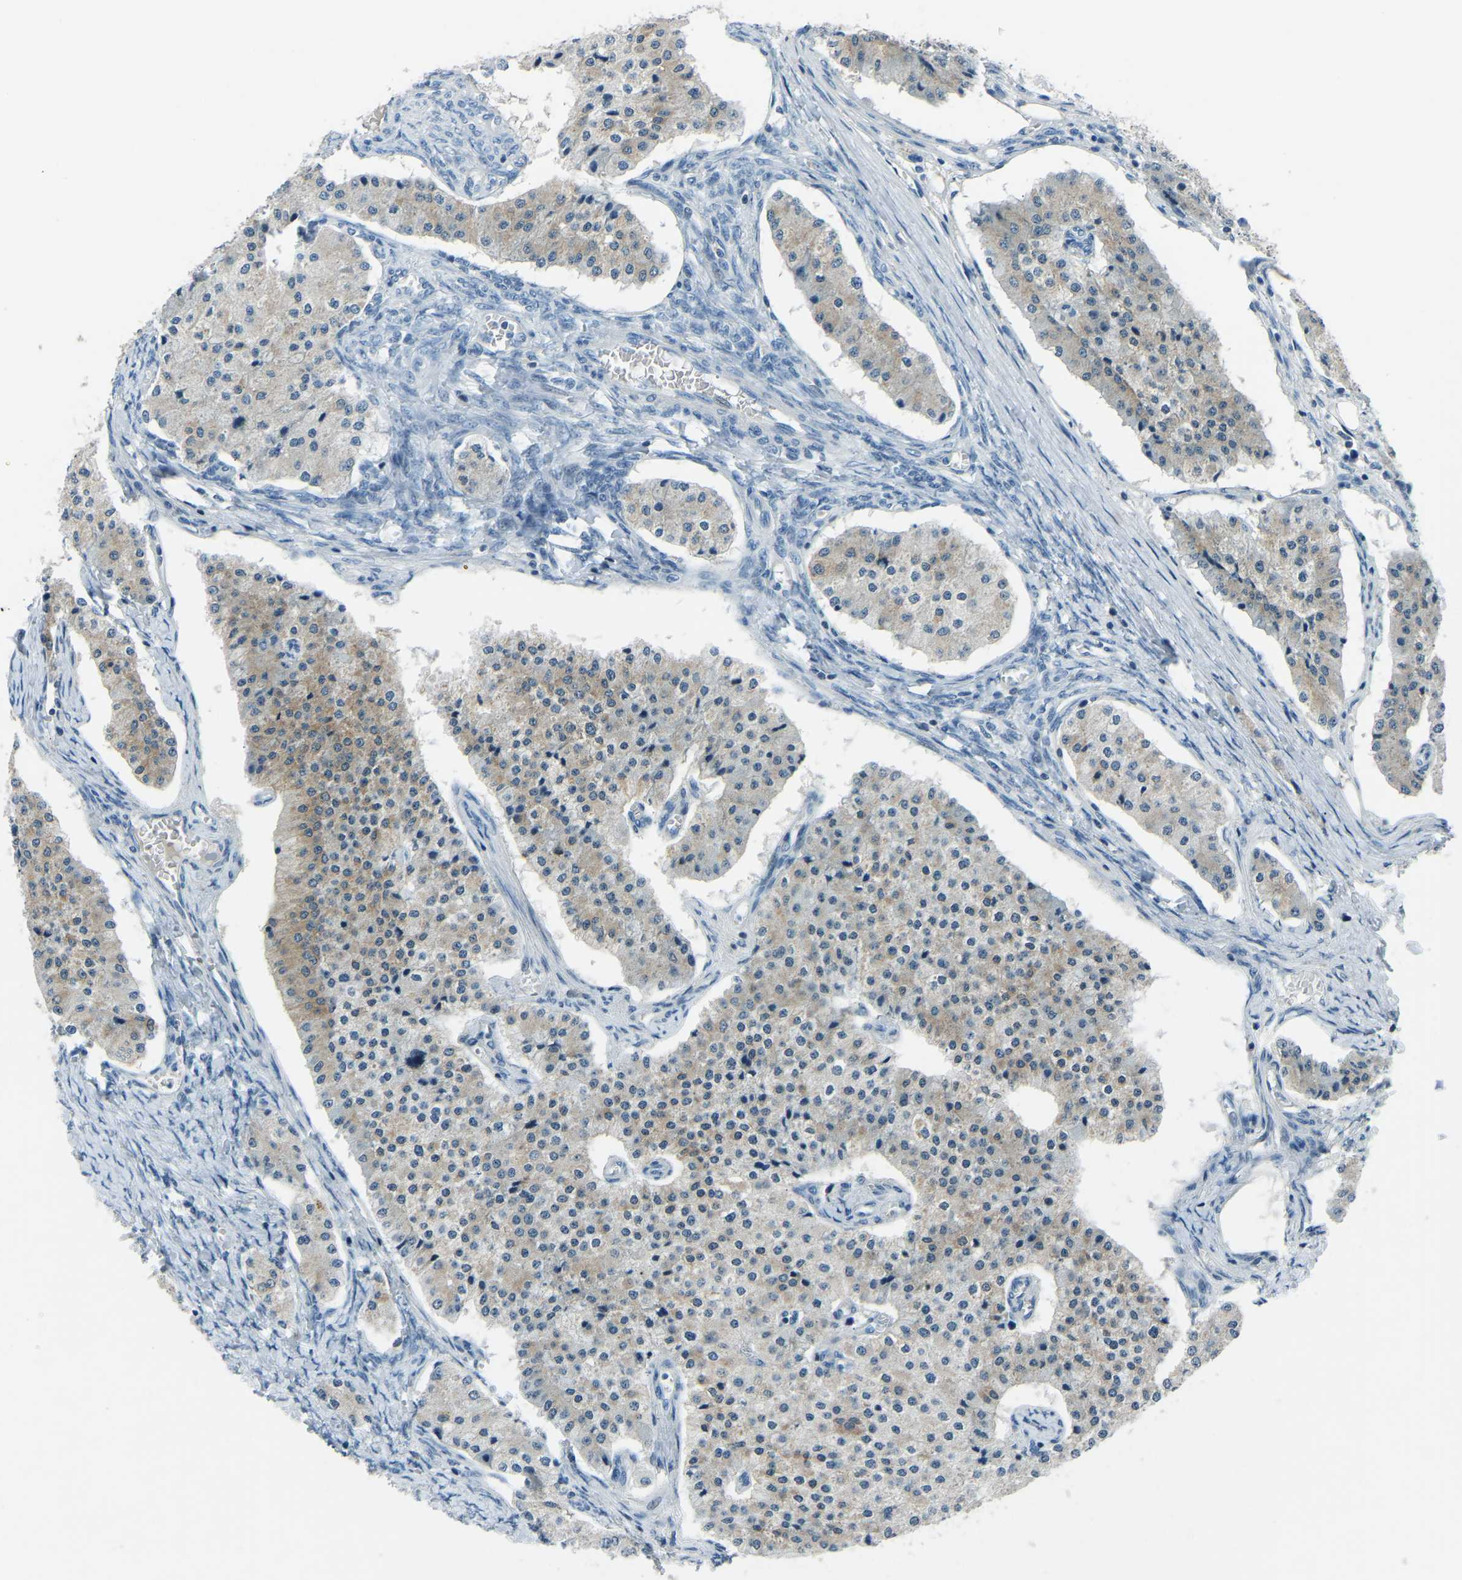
{"staining": {"intensity": "weak", "quantity": "25%-75%", "location": "cytoplasmic/membranous"}, "tissue": "carcinoid", "cell_type": "Tumor cells", "image_type": "cancer", "snomed": [{"axis": "morphology", "description": "Carcinoid, malignant, NOS"}, {"axis": "topography", "description": "Colon"}], "caption": "Immunohistochemistry (IHC) of human malignant carcinoid shows low levels of weak cytoplasmic/membranous expression in approximately 25%-75% of tumor cells.", "gene": "XIRP1", "patient": {"sex": "female", "age": 52}}